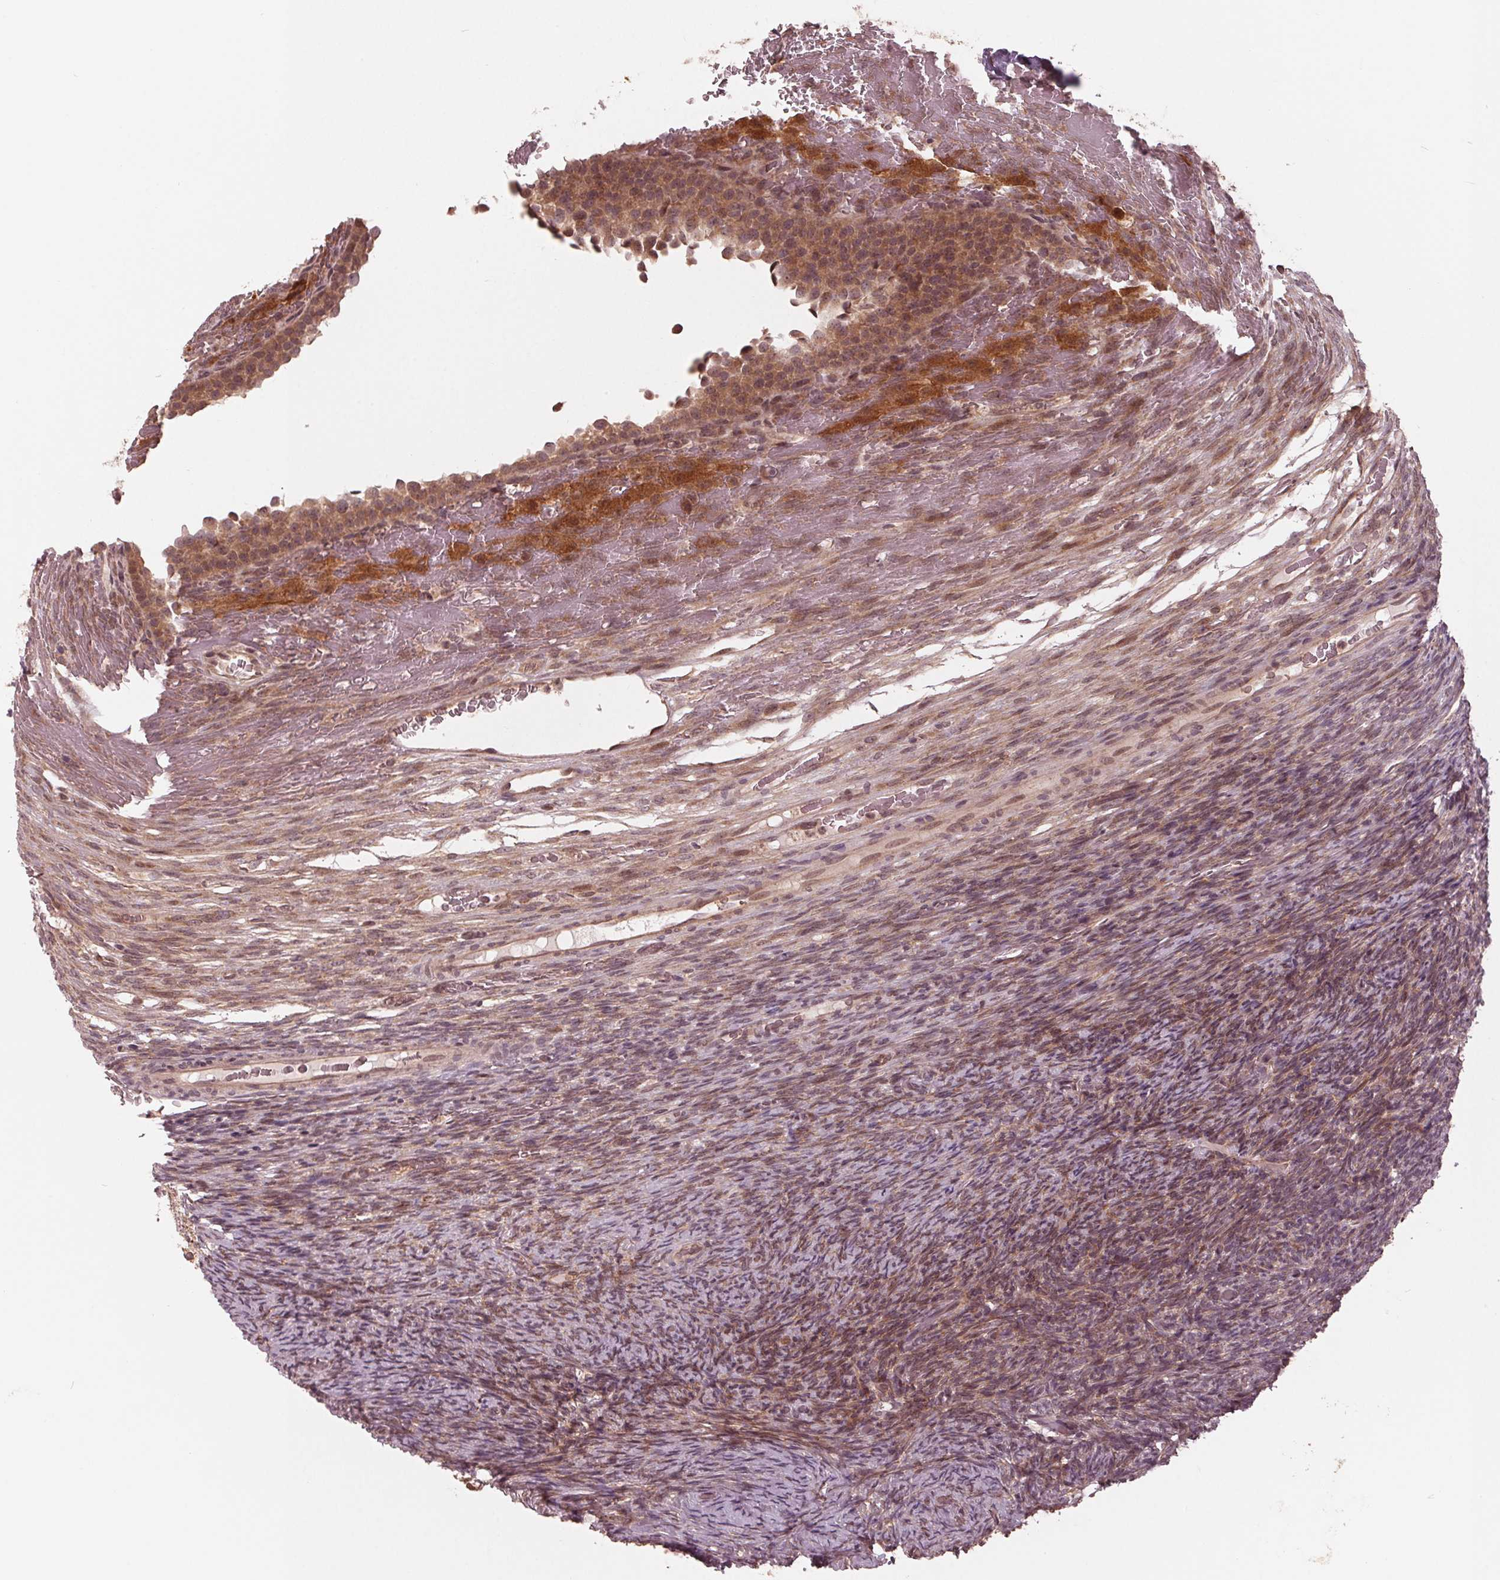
{"staining": {"intensity": "moderate", "quantity": ">75%", "location": "nuclear"}, "tissue": "ovary", "cell_type": "Follicle cells", "image_type": "normal", "snomed": [{"axis": "morphology", "description": "Normal tissue, NOS"}, {"axis": "topography", "description": "Ovary"}], "caption": "Immunohistochemical staining of unremarkable human ovary demonstrates >75% levels of moderate nuclear protein positivity in approximately >75% of follicle cells.", "gene": "ZNF471", "patient": {"sex": "female", "age": 34}}